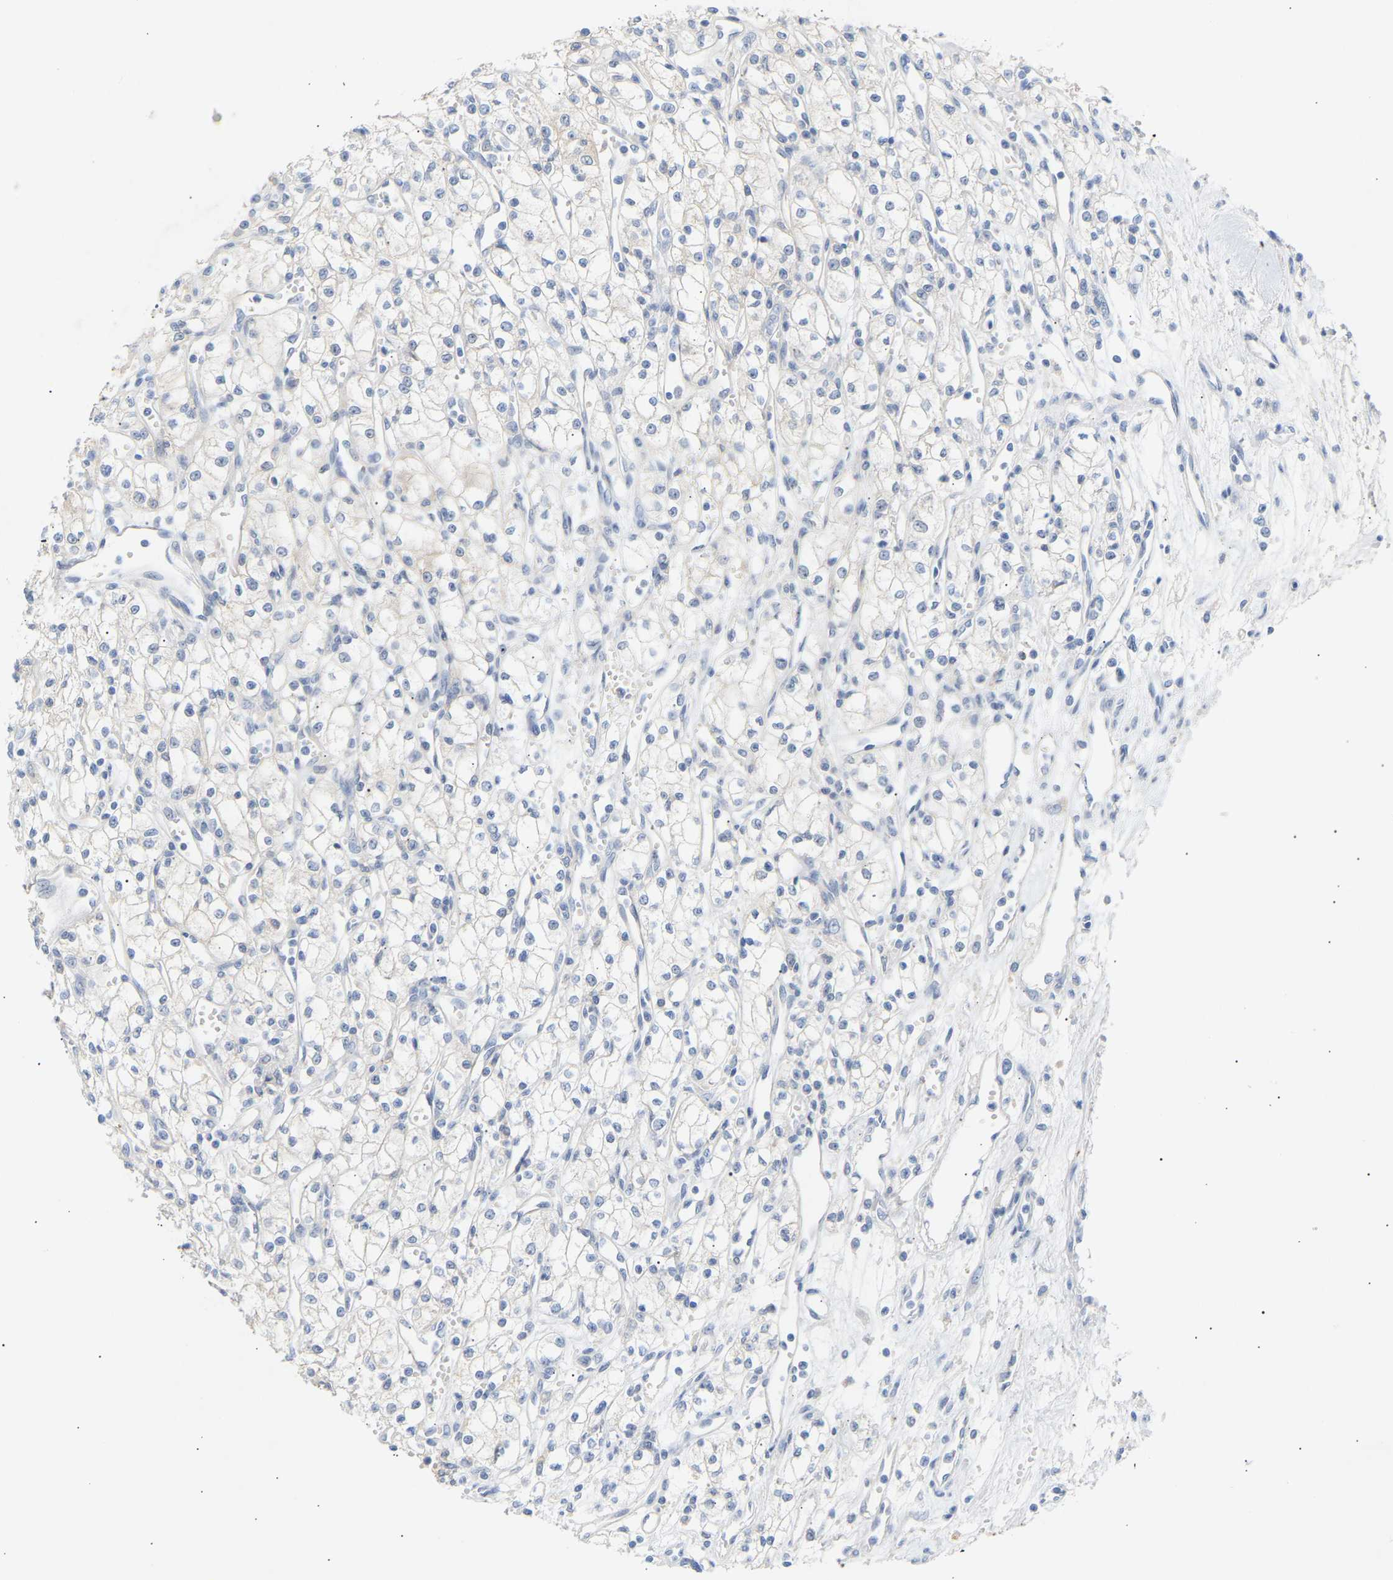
{"staining": {"intensity": "negative", "quantity": "none", "location": "none"}, "tissue": "renal cancer", "cell_type": "Tumor cells", "image_type": "cancer", "snomed": [{"axis": "morphology", "description": "Adenocarcinoma, NOS"}, {"axis": "topography", "description": "Kidney"}], "caption": "Human adenocarcinoma (renal) stained for a protein using immunohistochemistry reveals no staining in tumor cells.", "gene": "PEX1", "patient": {"sex": "male", "age": 59}}